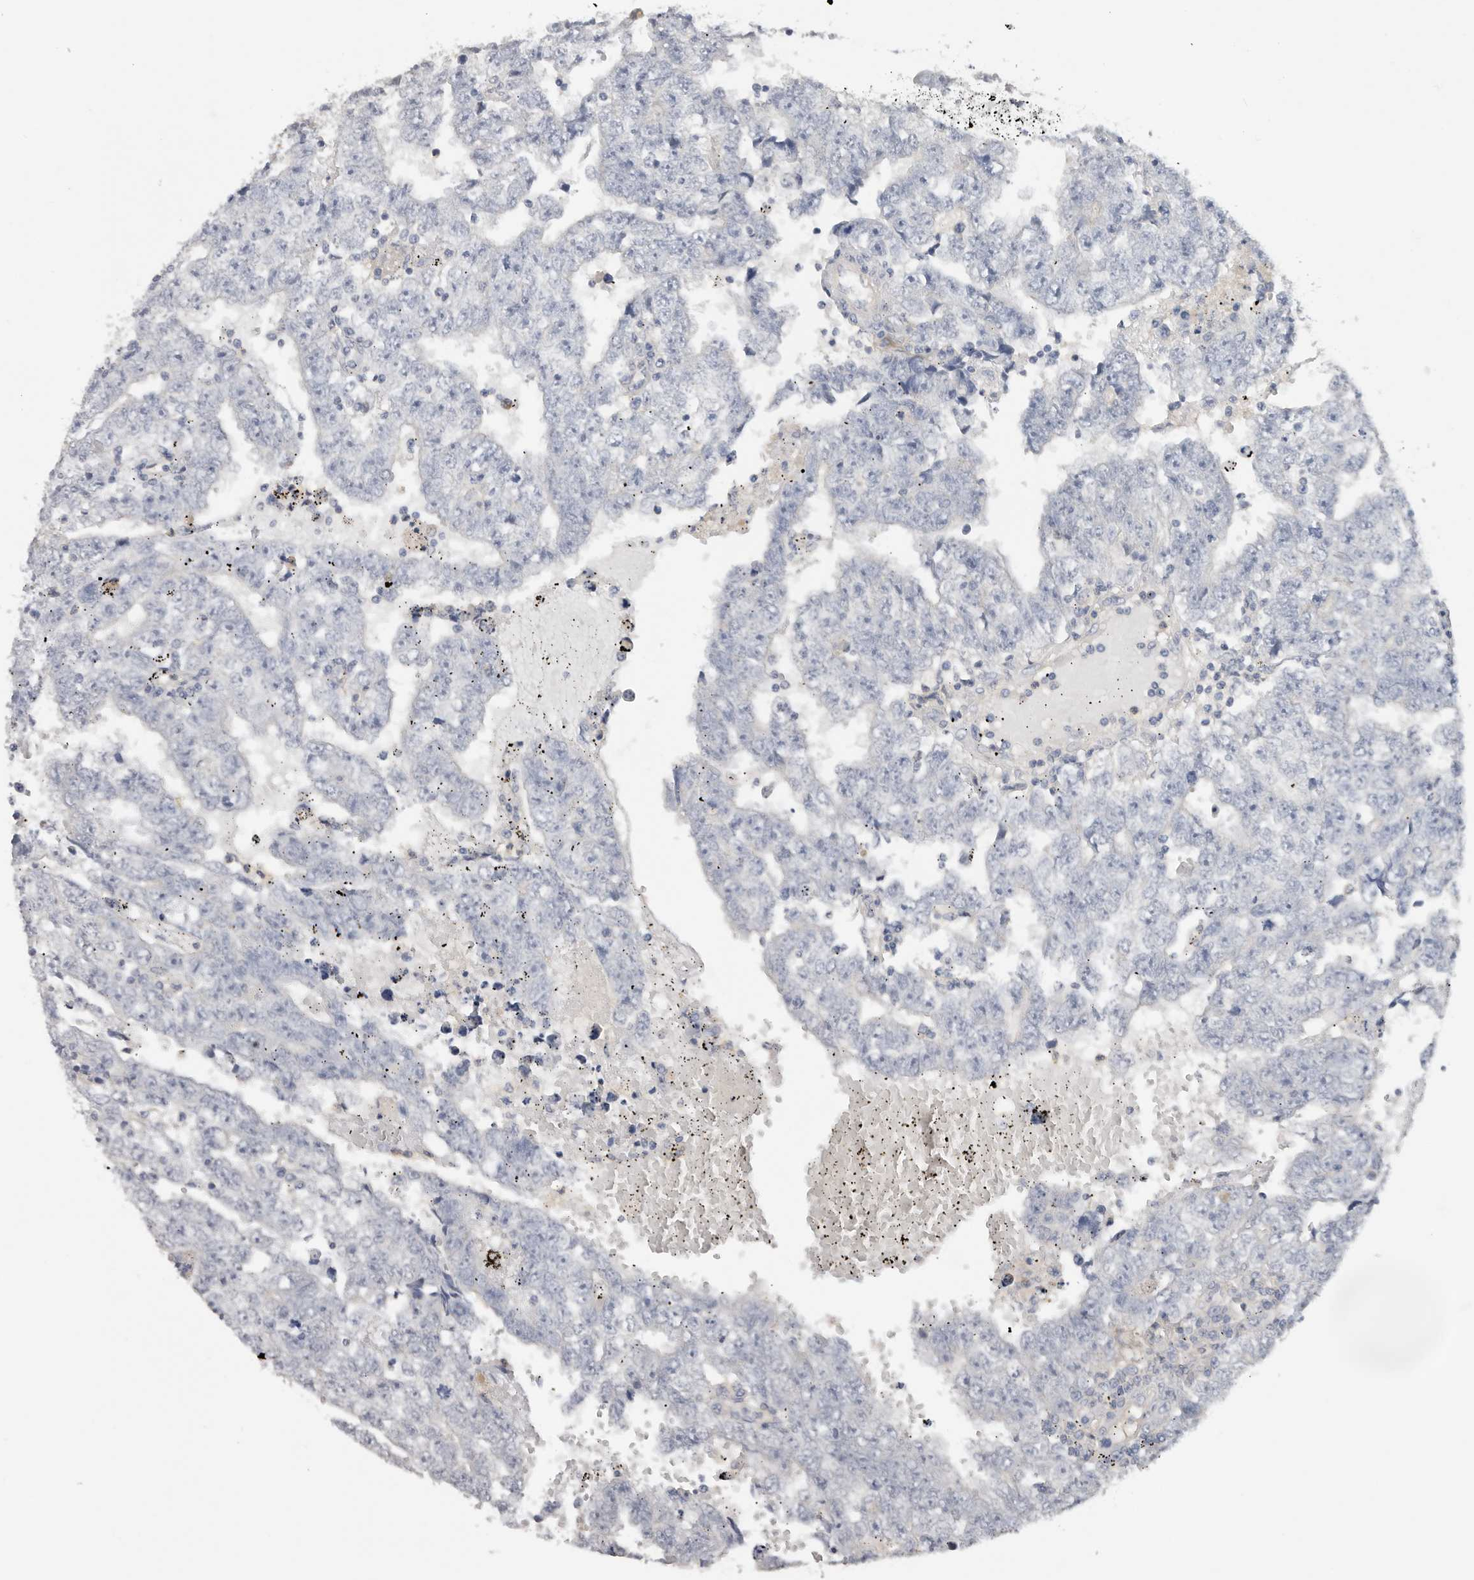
{"staining": {"intensity": "negative", "quantity": "none", "location": "none"}, "tissue": "testis cancer", "cell_type": "Tumor cells", "image_type": "cancer", "snomed": [{"axis": "morphology", "description": "Carcinoma, Embryonal, NOS"}, {"axis": "topography", "description": "Testis"}], "caption": "There is no significant expression in tumor cells of embryonal carcinoma (testis).", "gene": "WDTC1", "patient": {"sex": "male", "age": 25}}